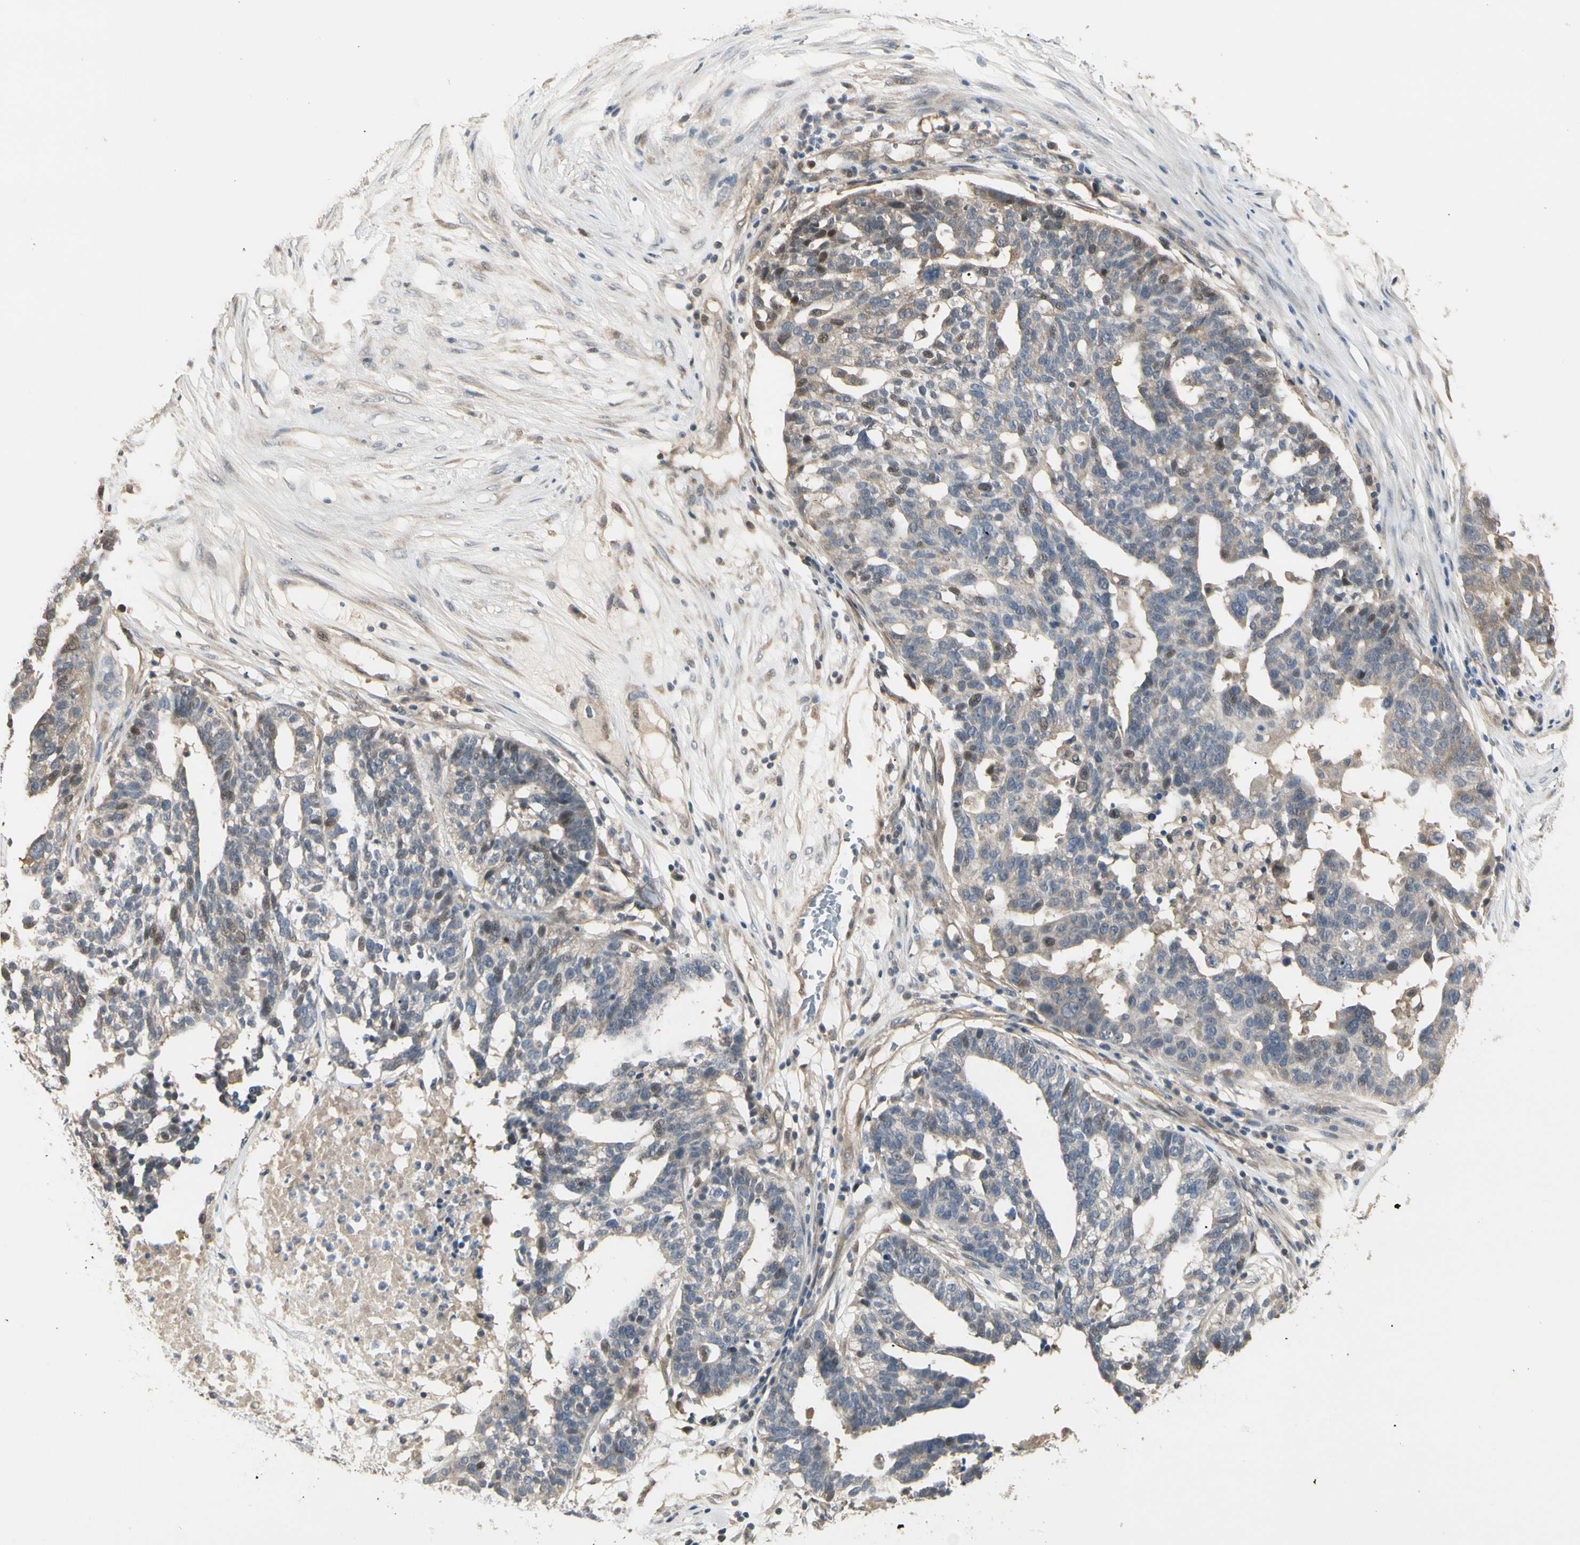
{"staining": {"intensity": "weak", "quantity": "<25%", "location": "cytoplasmic/membranous"}, "tissue": "ovarian cancer", "cell_type": "Tumor cells", "image_type": "cancer", "snomed": [{"axis": "morphology", "description": "Cystadenocarcinoma, serous, NOS"}, {"axis": "topography", "description": "Ovary"}], "caption": "A high-resolution image shows immunohistochemistry (IHC) staining of ovarian cancer, which displays no significant positivity in tumor cells.", "gene": "ATG4C", "patient": {"sex": "female", "age": 59}}